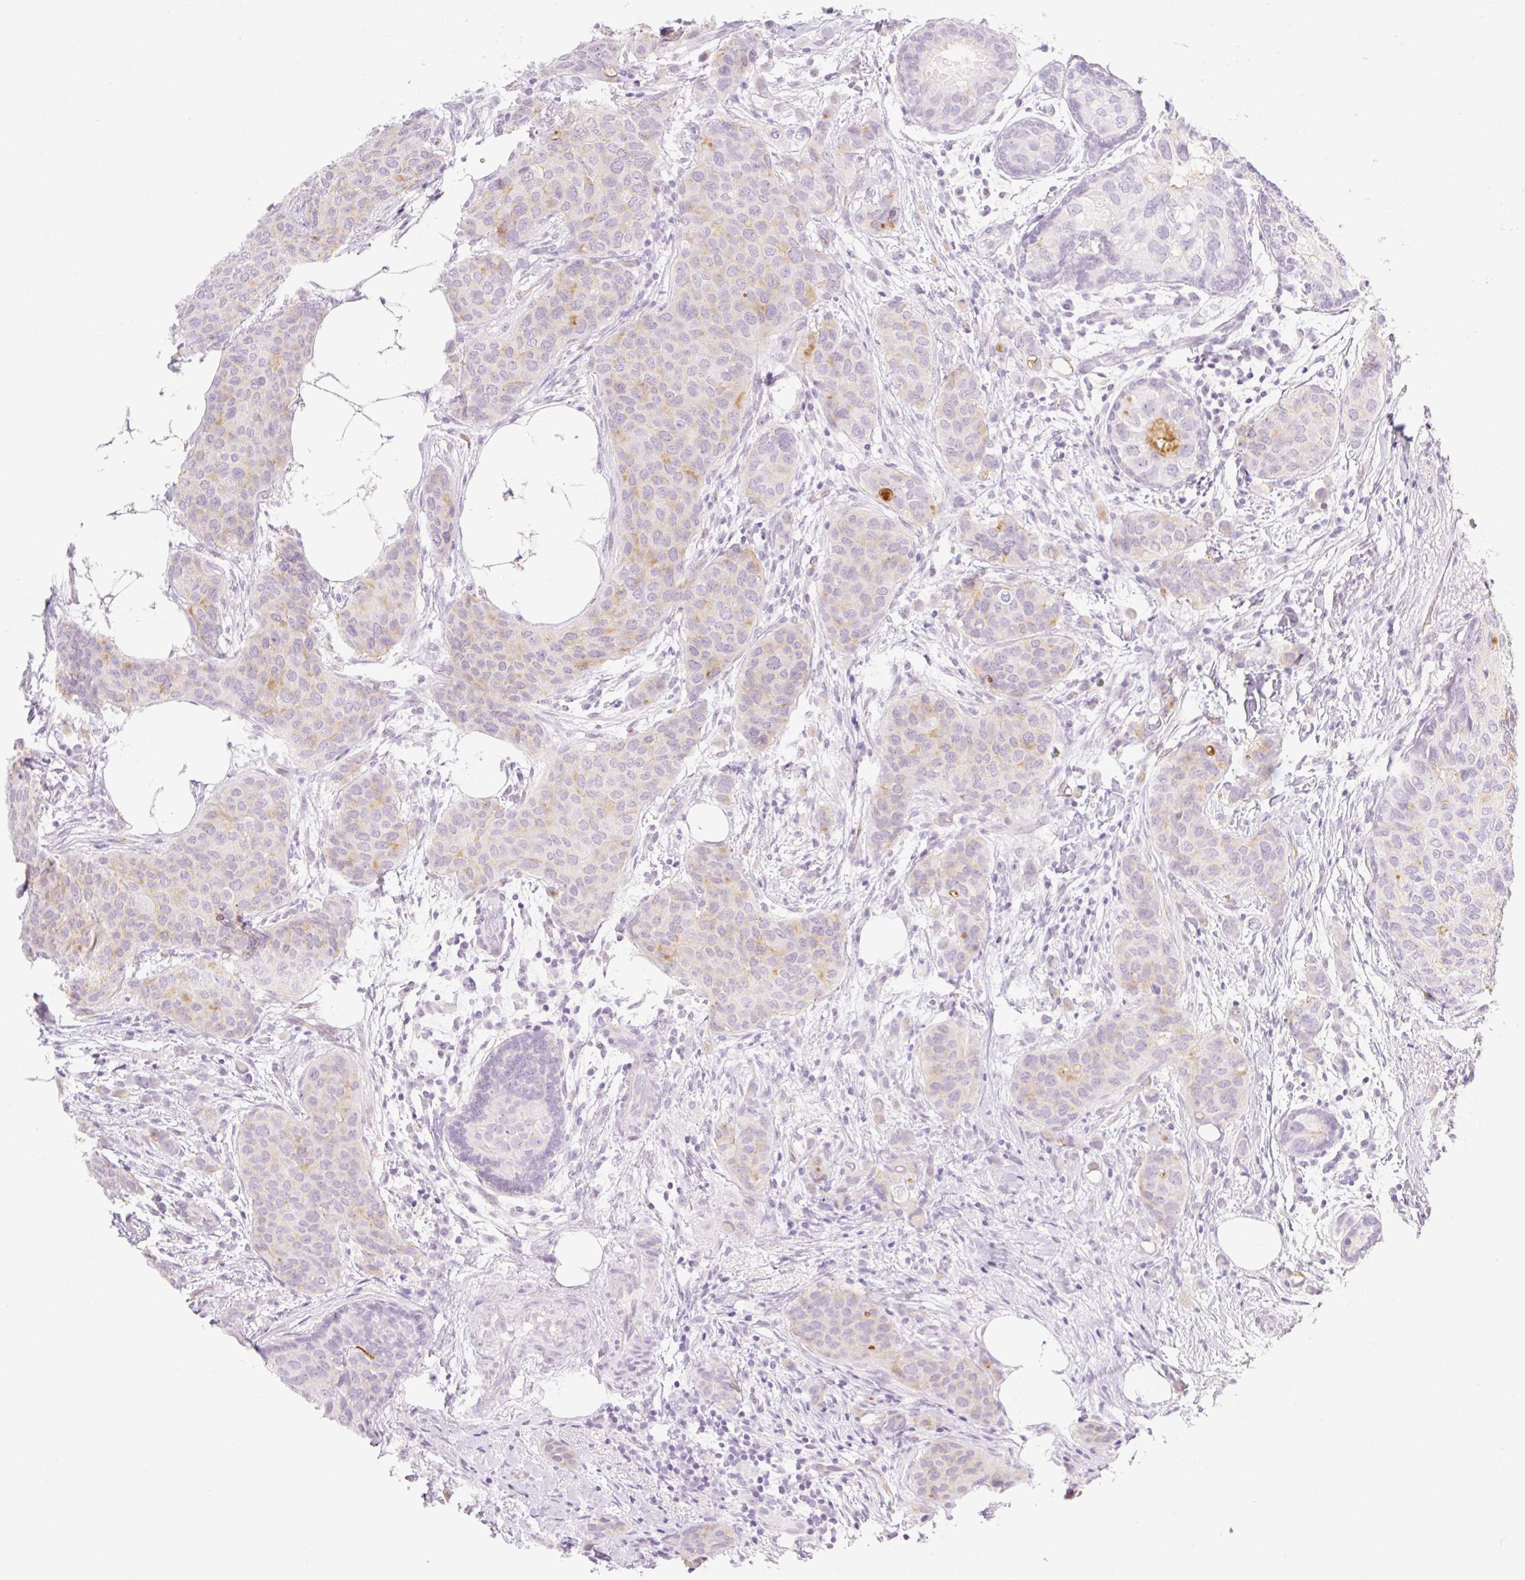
{"staining": {"intensity": "weak", "quantity": "<25%", "location": "cytoplasmic/membranous"}, "tissue": "breast cancer", "cell_type": "Tumor cells", "image_type": "cancer", "snomed": [{"axis": "morphology", "description": "Duct carcinoma"}, {"axis": "topography", "description": "Breast"}], "caption": "DAB (3,3'-diaminobenzidine) immunohistochemical staining of breast cancer (invasive ductal carcinoma) shows no significant expression in tumor cells.", "gene": "TAF1L", "patient": {"sex": "female", "age": 47}}